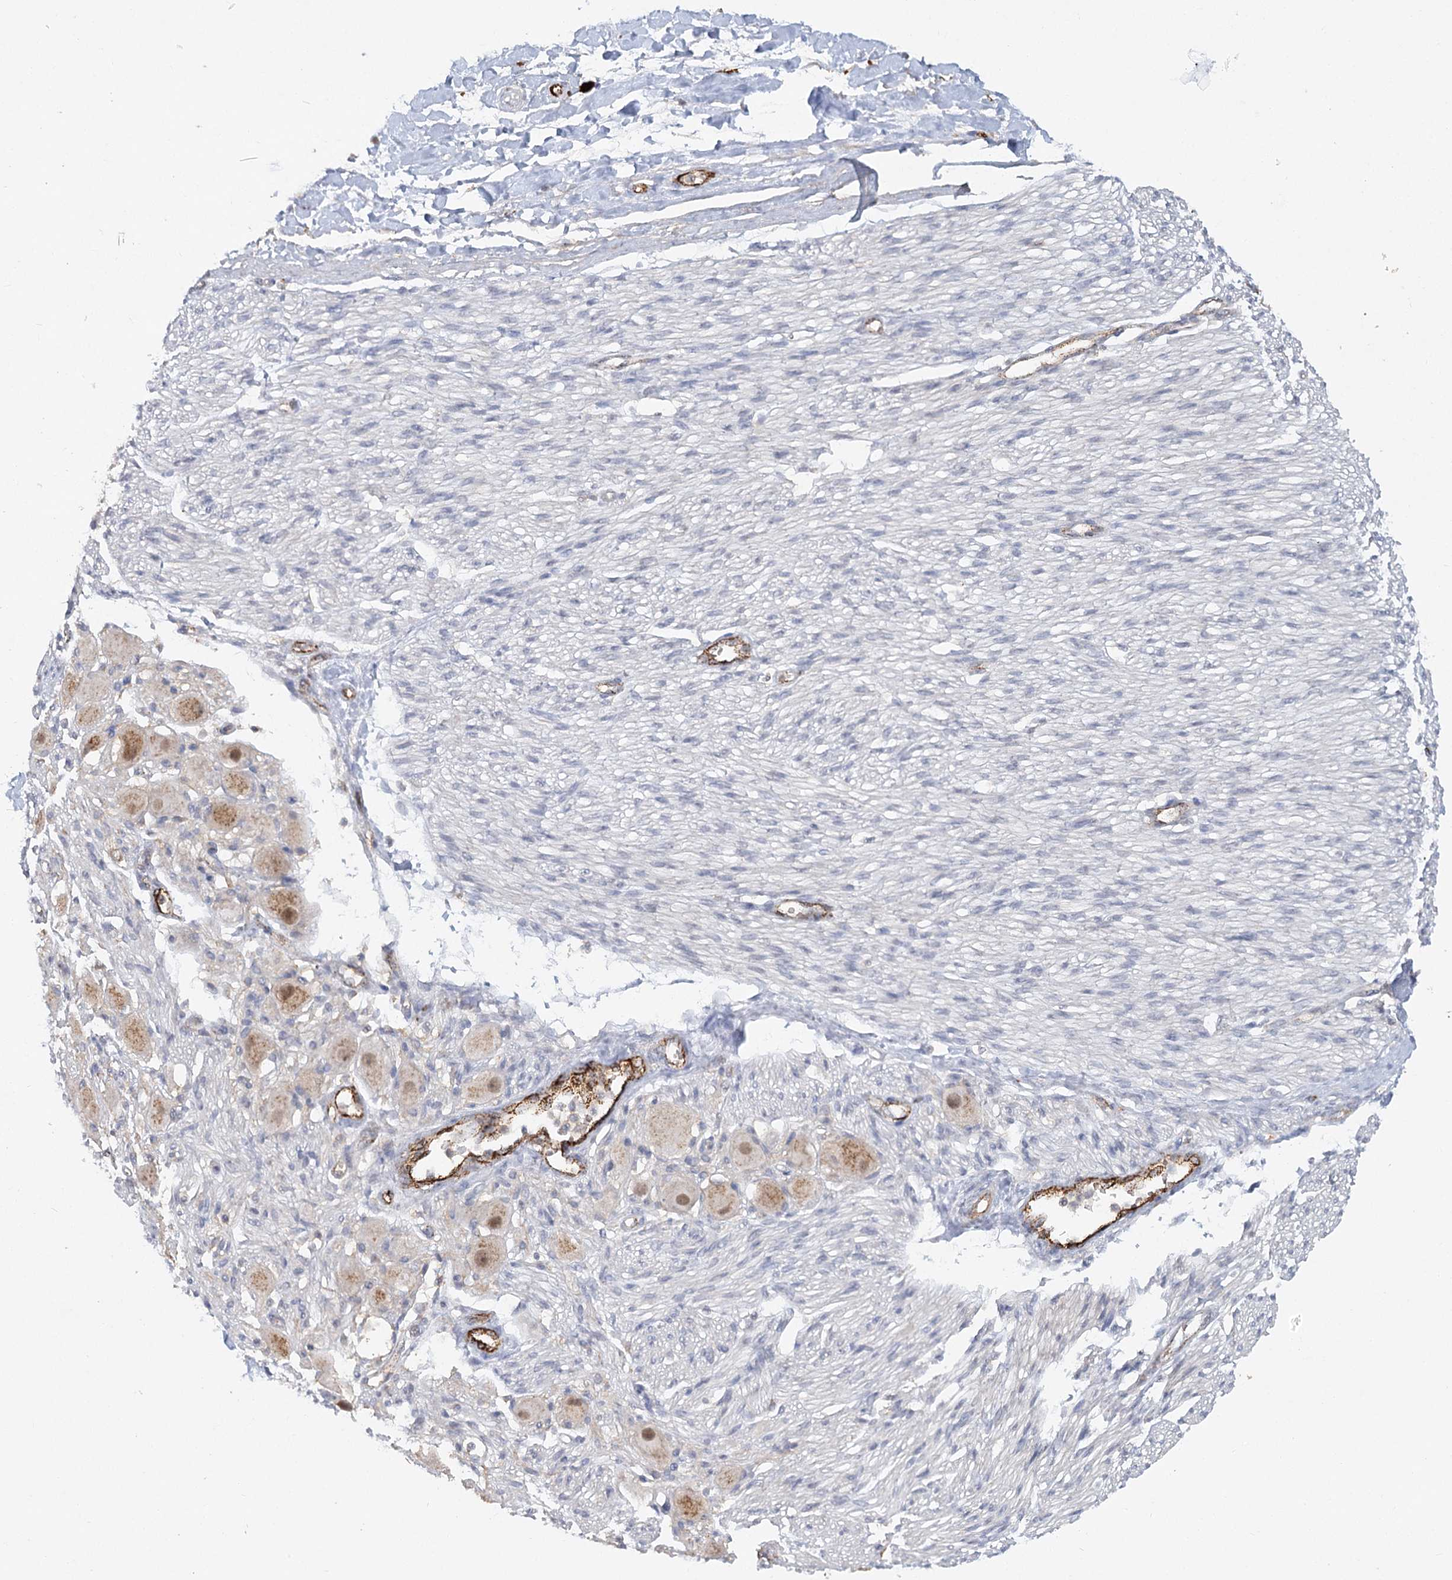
{"staining": {"intensity": "moderate", "quantity": "<25%", "location": "cytoplasmic/membranous"}, "tissue": "adipose tissue", "cell_type": "Adipocytes", "image_type": "normal", "snomed": [{"axis": "morphology", "description": "Normal tissue, NOS"}, {"axis": "topography", "description": "Kidney"}, {"axis": "topography", "description": "Peripheral nerve tissue"}], "caption": "This is an image of immunohistochemistry (IHC) staining of benign adipose tissue, which shows moderate positivity in the cytoplasmic/membranous of adipocytes.", "gene": "KBTBD4", "patient": {"sex": "male", "age": 7}}